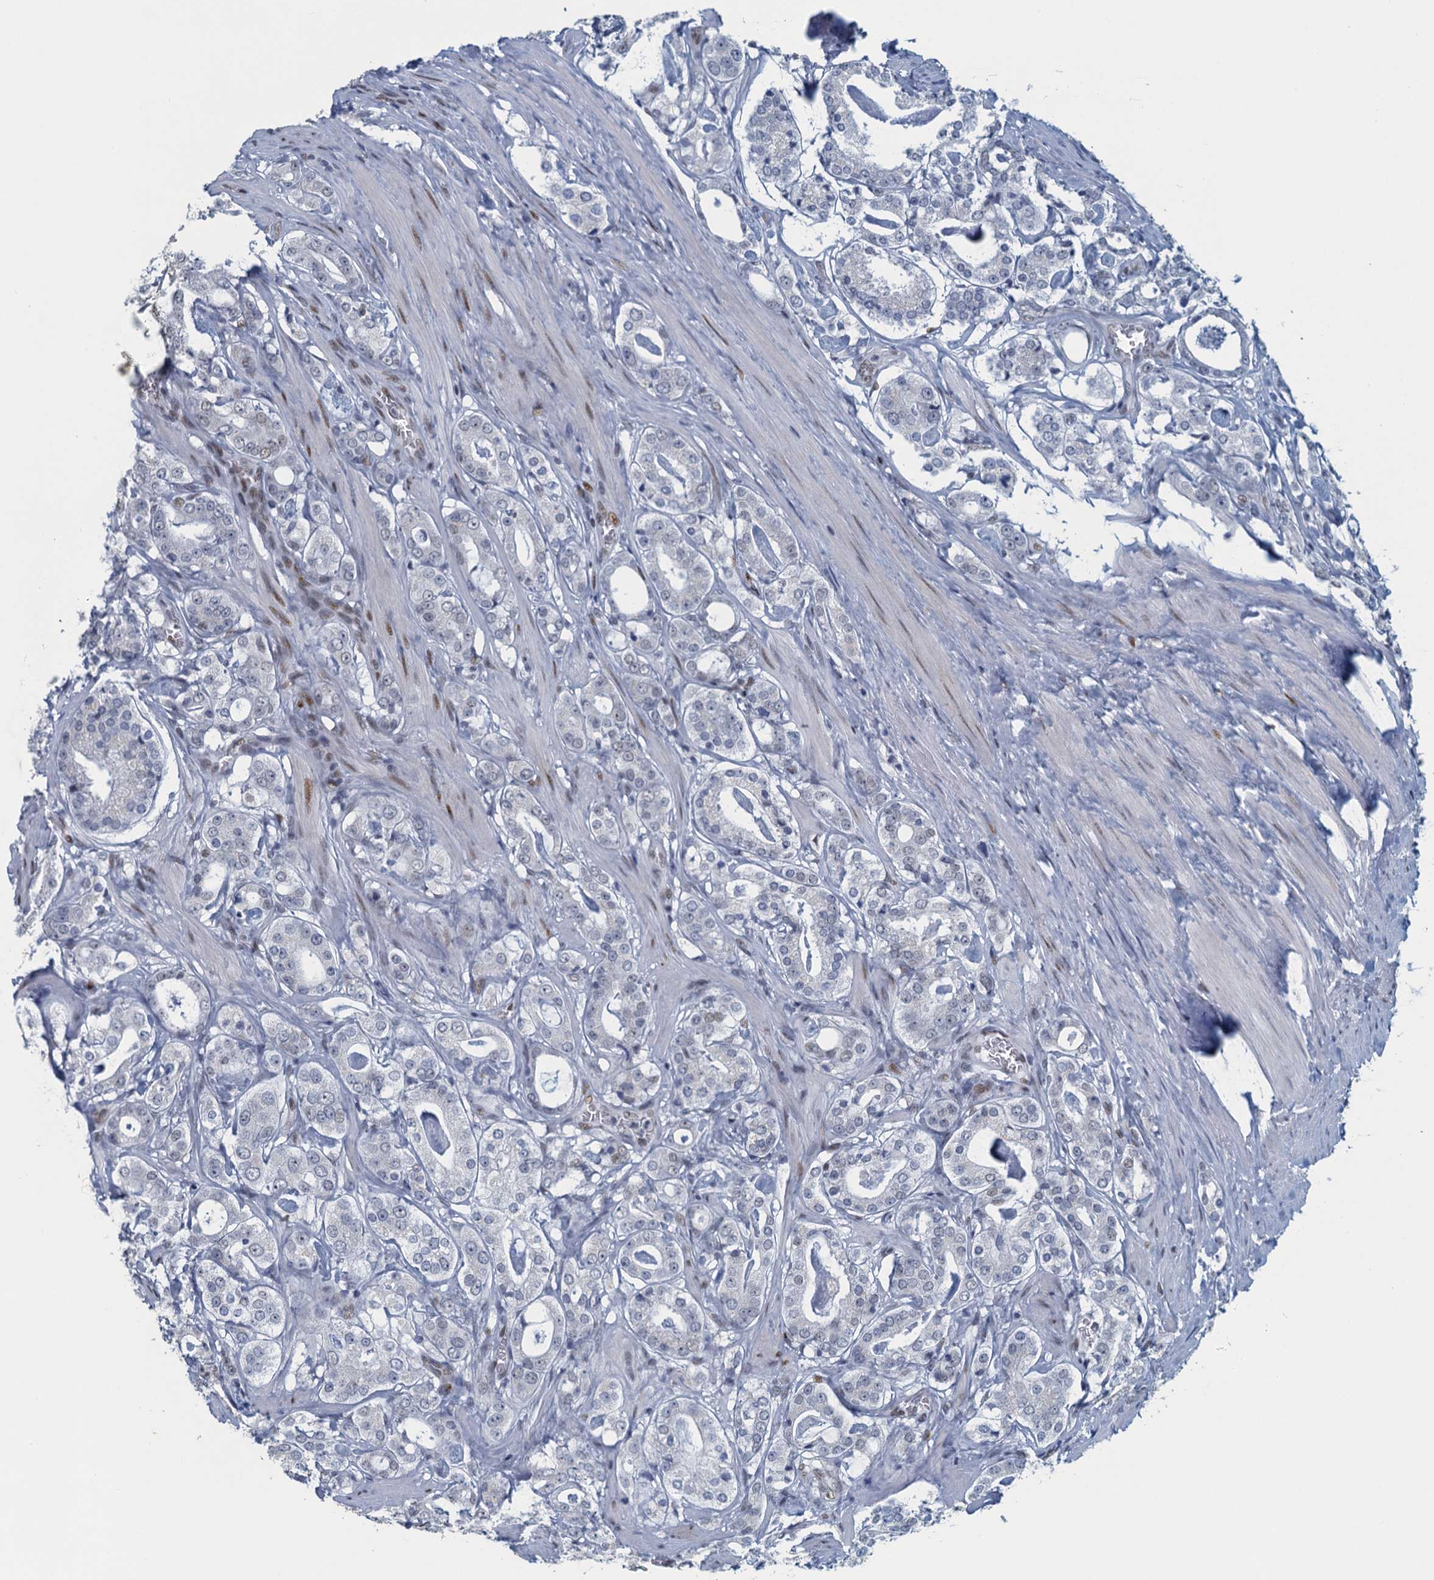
{"staining": {"intensity": "negative", "quantity": "none", "location": "none"}, "tissue": "prostate cancer", "cell_type": "Tumor cells", "image_type": "cancer", "snomed": [{"axis": "morphology", "description": "Adenocarcinoma, High grade"}, {"axis": "topography", "description": "Prostate"}], "caption": "IHC histopathology image of neoplastic tissue: human adenocarcinoma (high-grade) (prostate) stained with DAB shows no significant protein staining in tumor cells.", "gene": "TTLL9", "patient": {"sex": "male", "age": 63}}